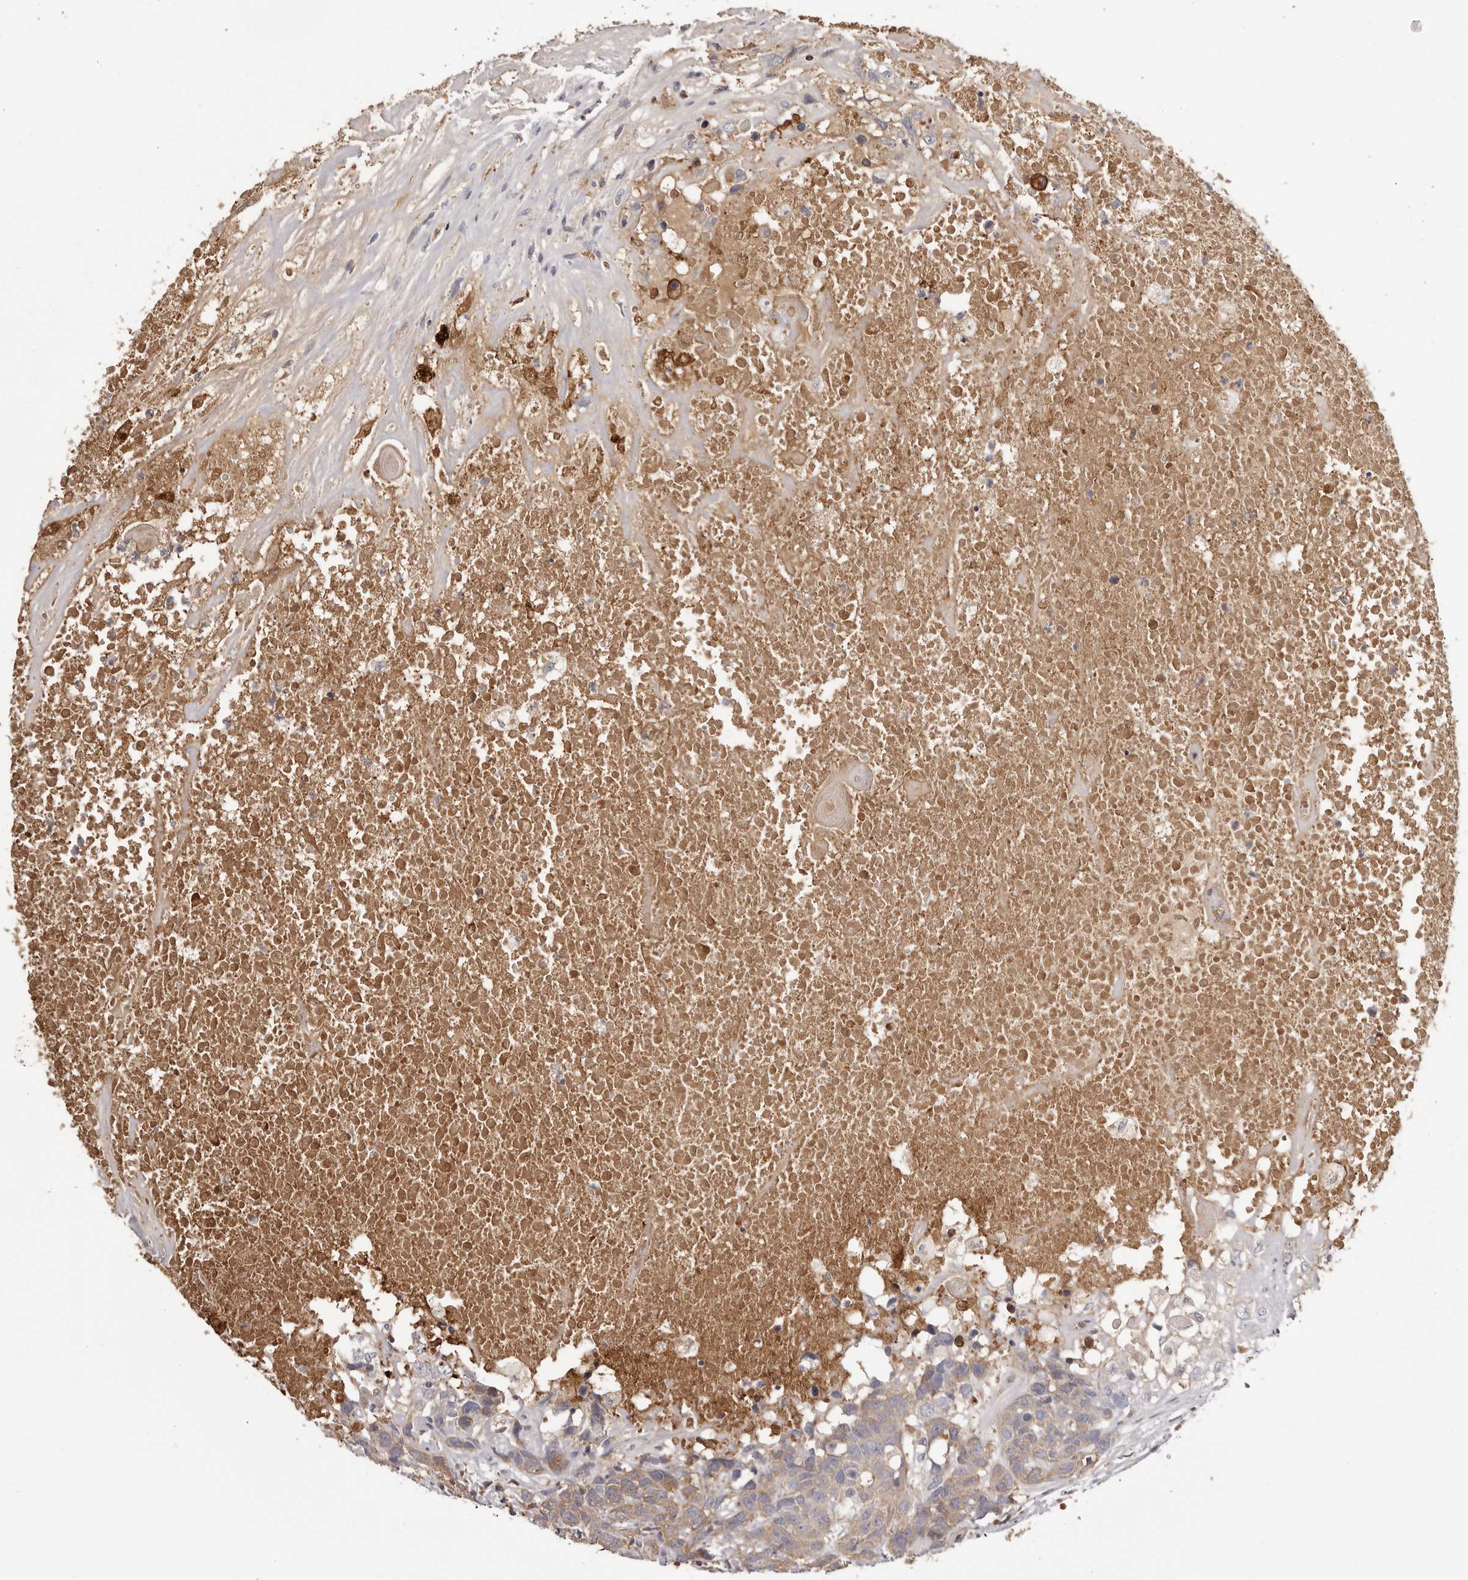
{"staining": {"intensity": "weak", "quantity": "25%-75%", "location": "cytoplasmic/membranous"}, "tissue": "head and neck cancer", "cell_type": "Tumor cells", "image_type": "cancer", "snomed": [{"axis": "morphology", "description": "Squamous cell carcinoma, NOS"}, {"axis": "topography", "description": "Head-Neck"}], "caption": "Squamous cell carcinoma (head and neck) stained with DAB (3,3'-diaminobenzidine) immunohistochemistry (IHC) demonstrates low levels of weak cytoplasmic/membranous staining in approximately 25%-75% of tumor cells.", "gene": "OTUD3", "patient": {"sex": "male", "age": 66}}